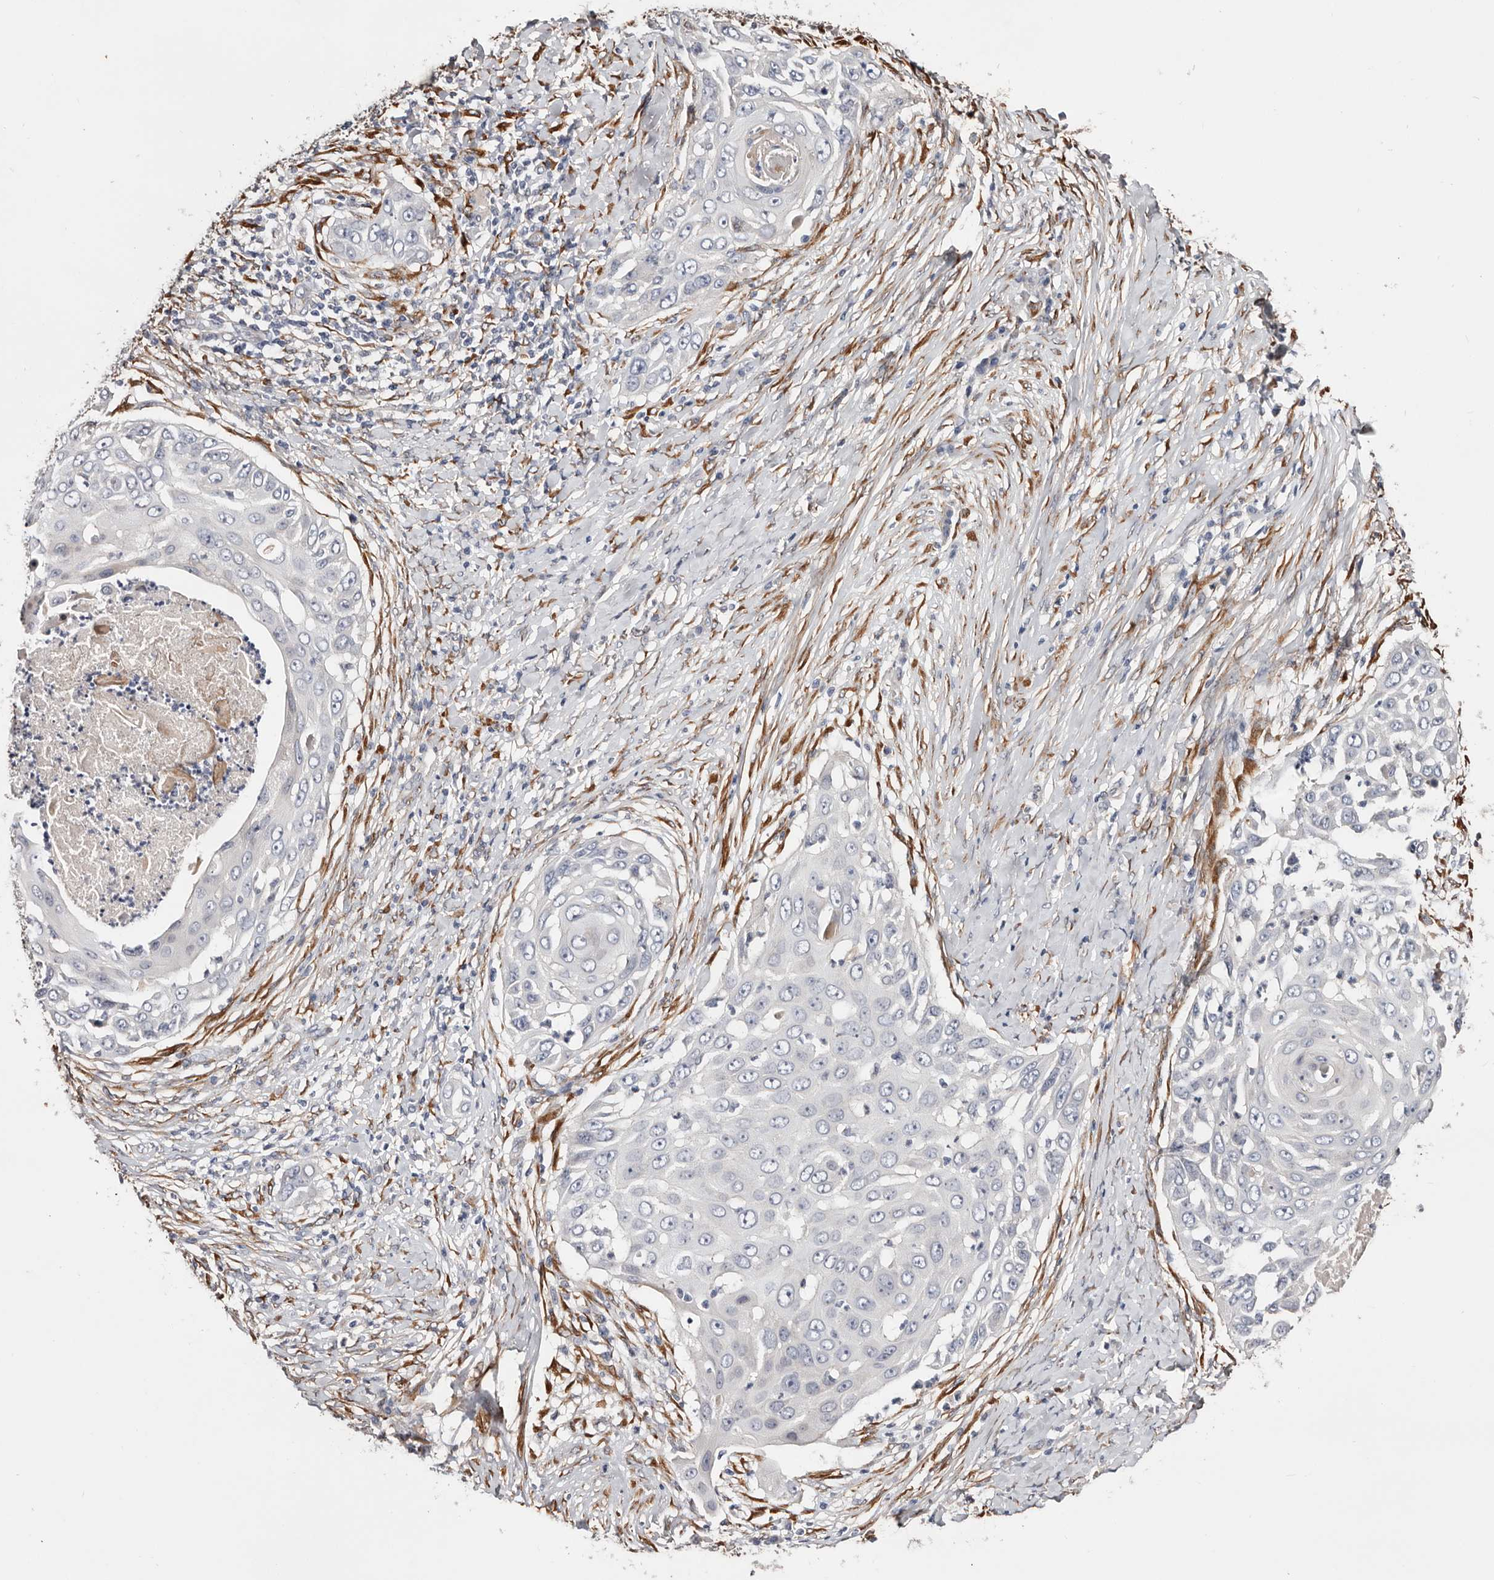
{"staining": {"intensity": "negative", "quantity": "none", "location": "none"}, "tissue": "skin cancer", "cell_type": "Tumor cells", "image_type": "cancer", "snomed": [{"axis": "morphology", "description": "Squamous cell carcinoma, NOS"}, {"axis": "topography", "description": "Skin"}], "caption": "Skin cancer (squamous cell carcinoma) stained for a protein using IHC shows no positivity tumor cells.", "gene": "USH1C", "patient": {"sex": "female", "age": 44}}